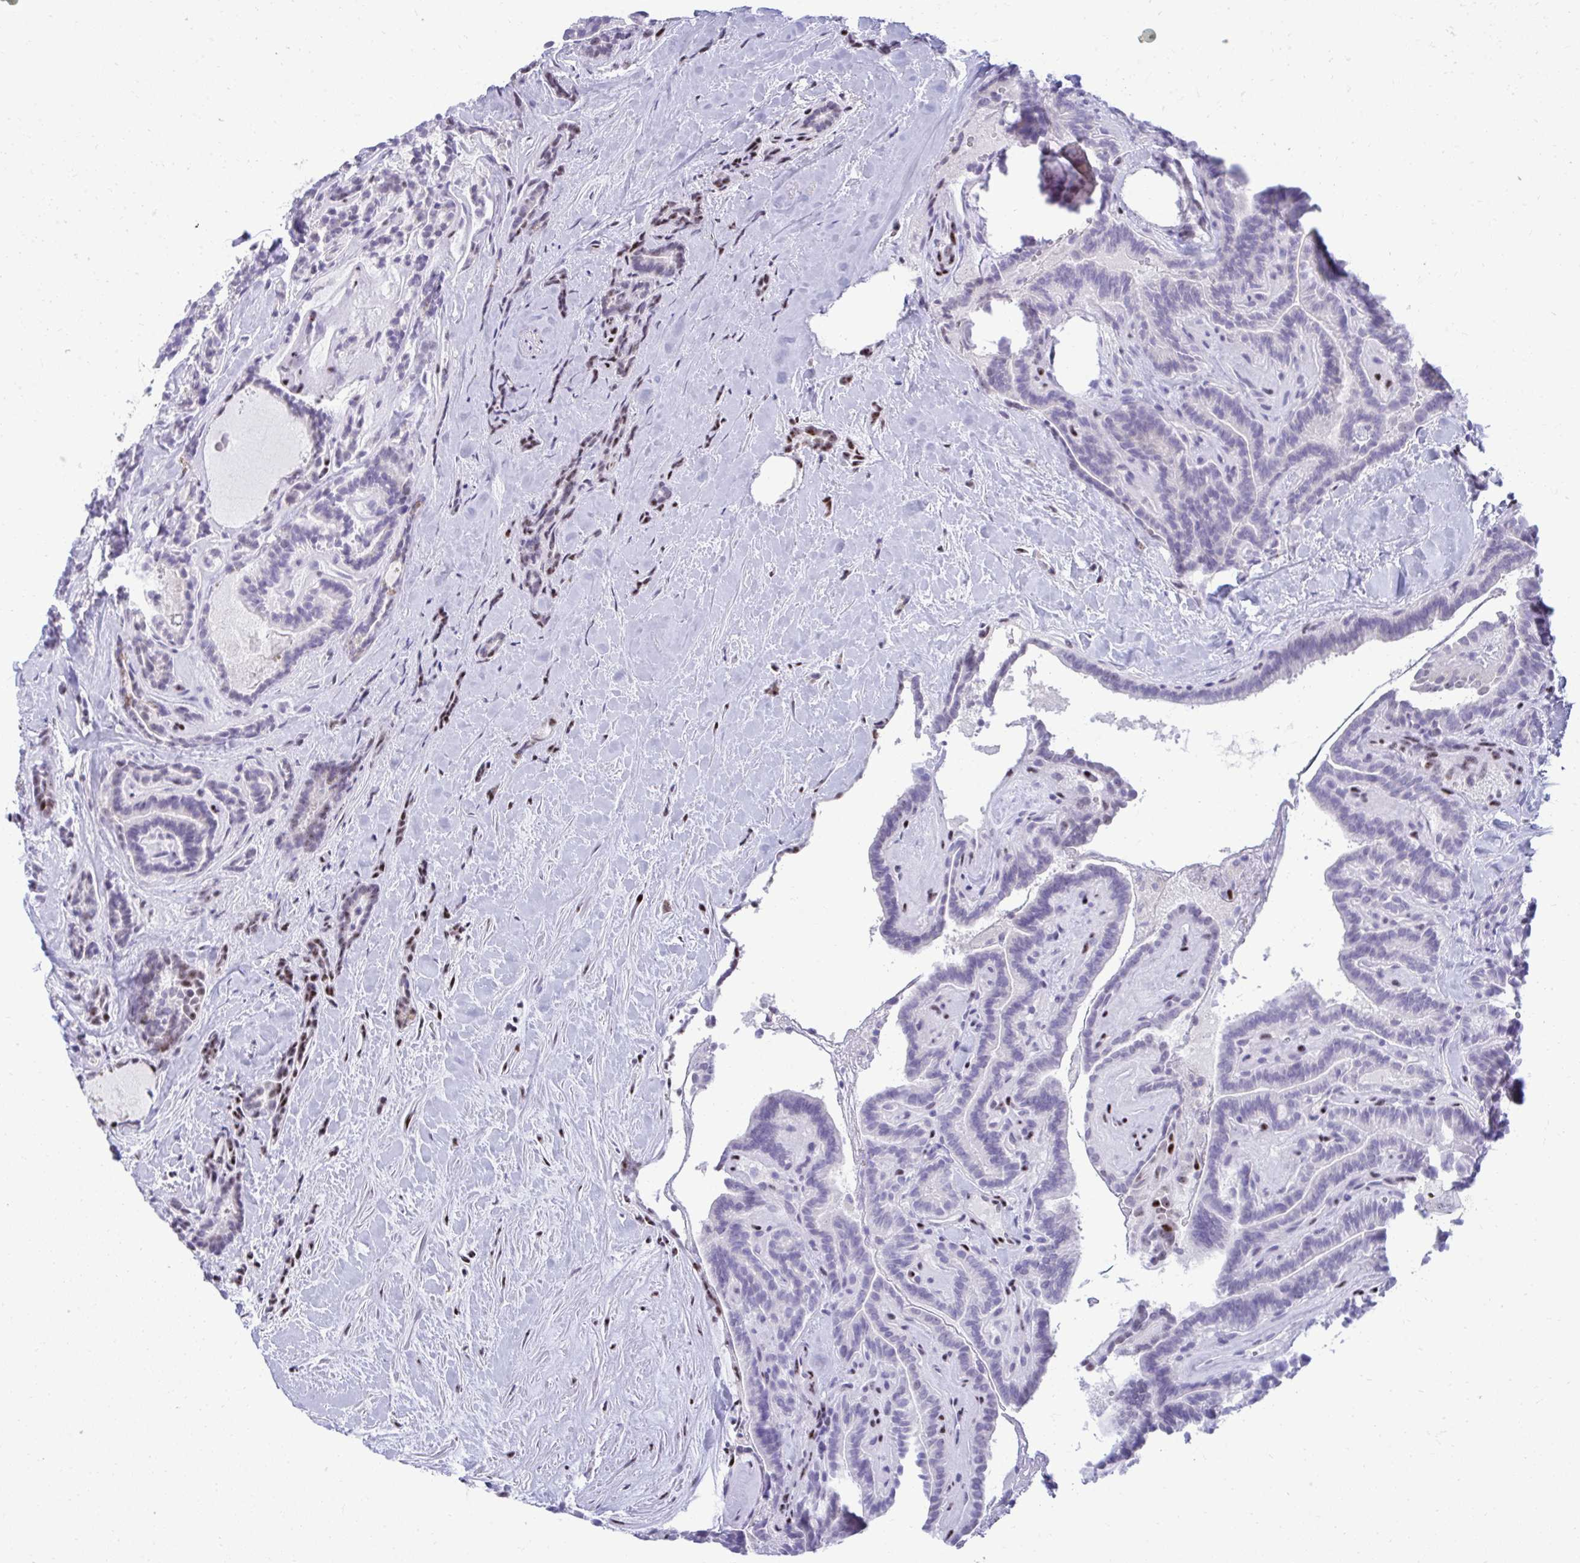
{"staining": {"intensity": "moderate", "quantity": "<25%", "location": "nuclear"}, "tissue": "thyroid cancer", "cell_type": "Tumor cells", "image_type": "cancer", "snomed": [{"axis": "morphology", "description": "Papillary adenocarcinoma, NOS"}, {"axis": "topography", "description": "Thyroid gland"}], "caption": "Thyroid cancer (papillary adenocarcinoma) stained with immunohistochemistry reveals moderate nuclear expression in about <25% of tumor cells. The staining is performed using DAB (3,3'-diaminobenzidine) brown chromogen to label protein expression. The nuclei are counter-stained blue using hematoxylin.", "gene": "PELP1", "patient": {"sex": "female", "age": 21}}